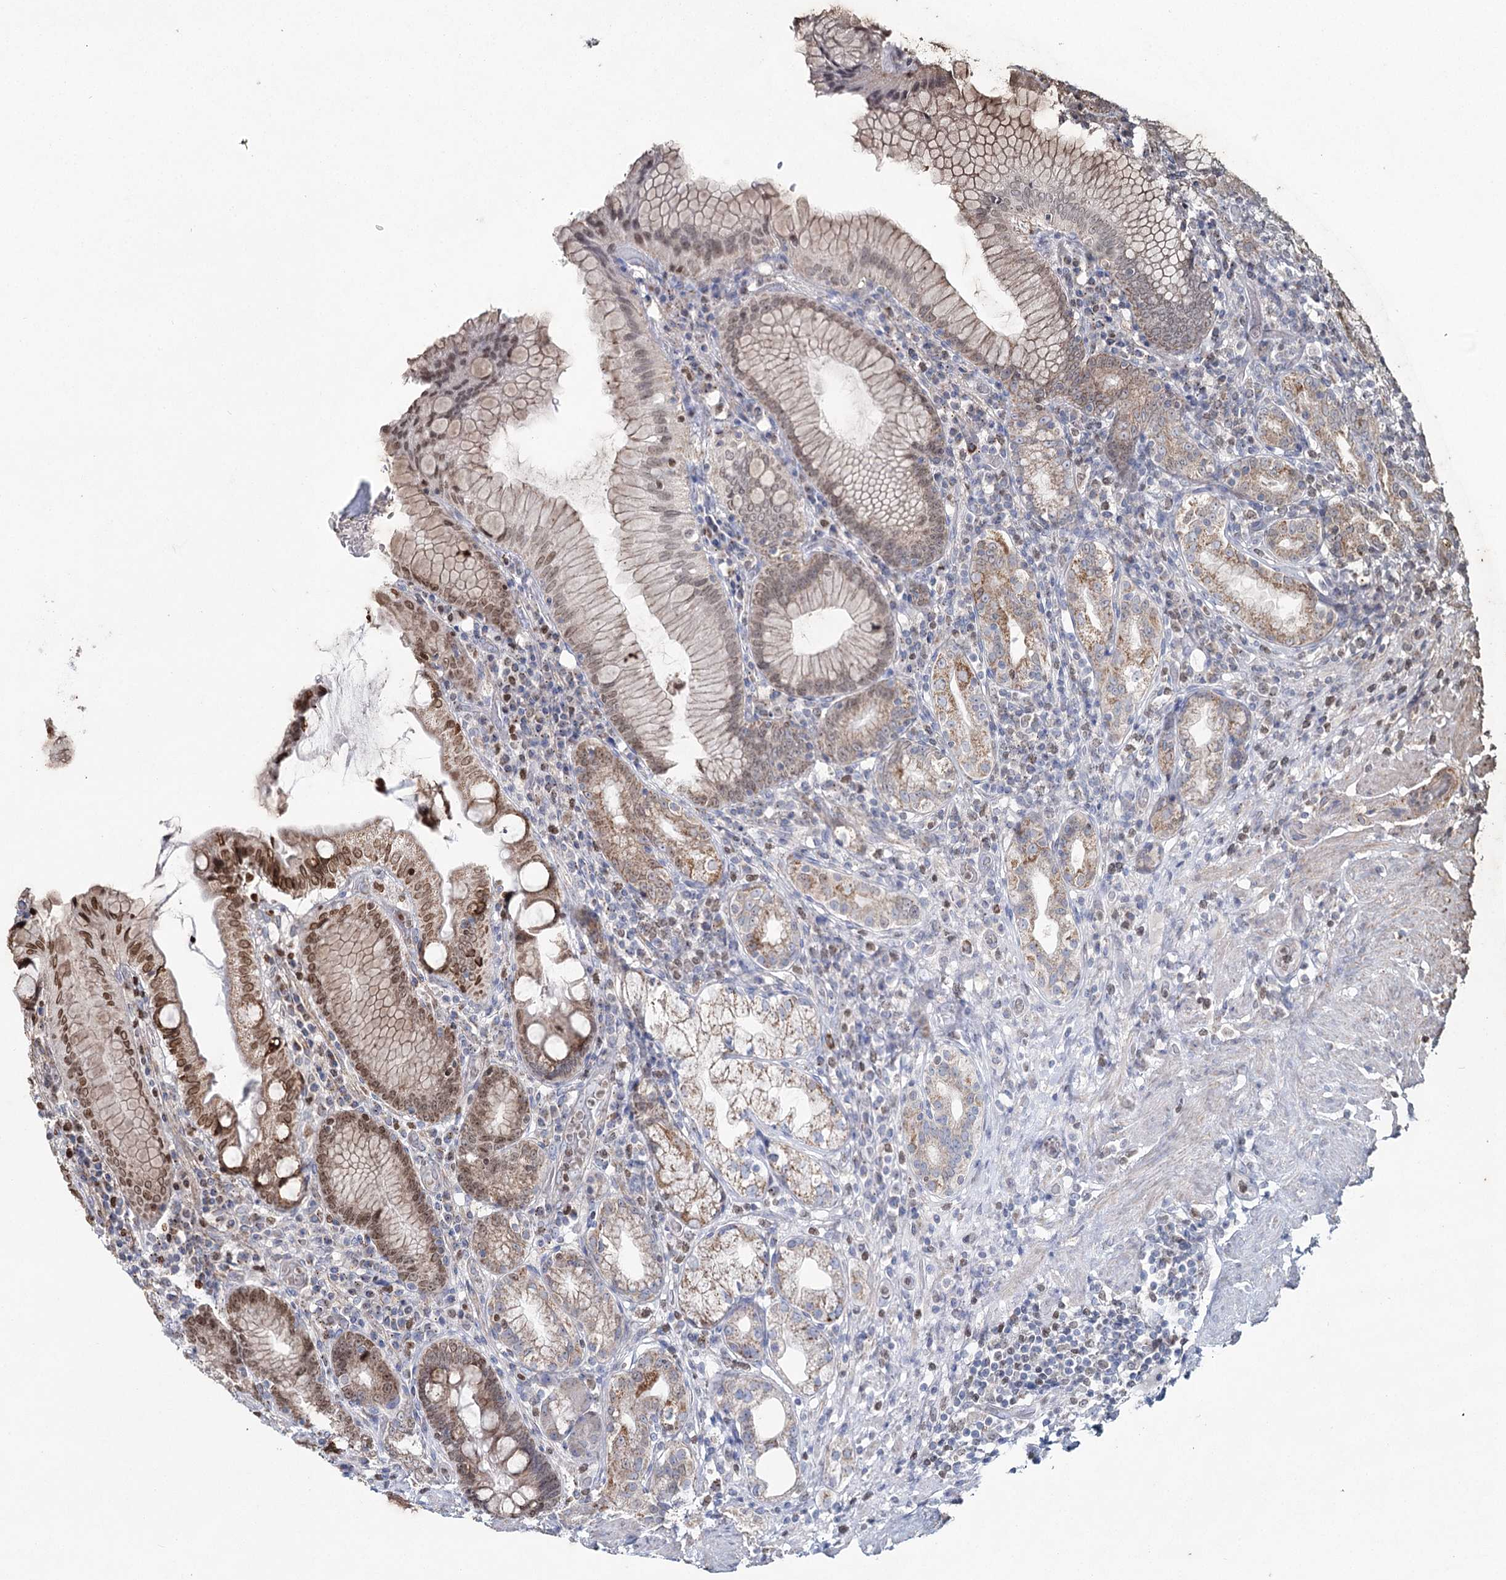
{"staining": {"intensity": "moderate", "quantity": ">75%", "location": "cytoplasmic/membranous,nuclear"}, "tissue": "stomach", "cell_type": "Glandular cells", "image_type": "normal", "snomed": [{"axis": "morphology", "description": "Normal tissue, NOS"}, {"axis": "topography", "description": "Stomach, upper"}, {"axis": "topography", "description": "Stomach, lower"}], "caption": "Immunohistochemical staining of normal human stomach reveals >75% levels of moderate cytoplasmic/membranous,nuclear protein positivity in approximately >75% of glandular cells.", "gene": "PDHX", "patient": {"sex": "female", "age": 76}}